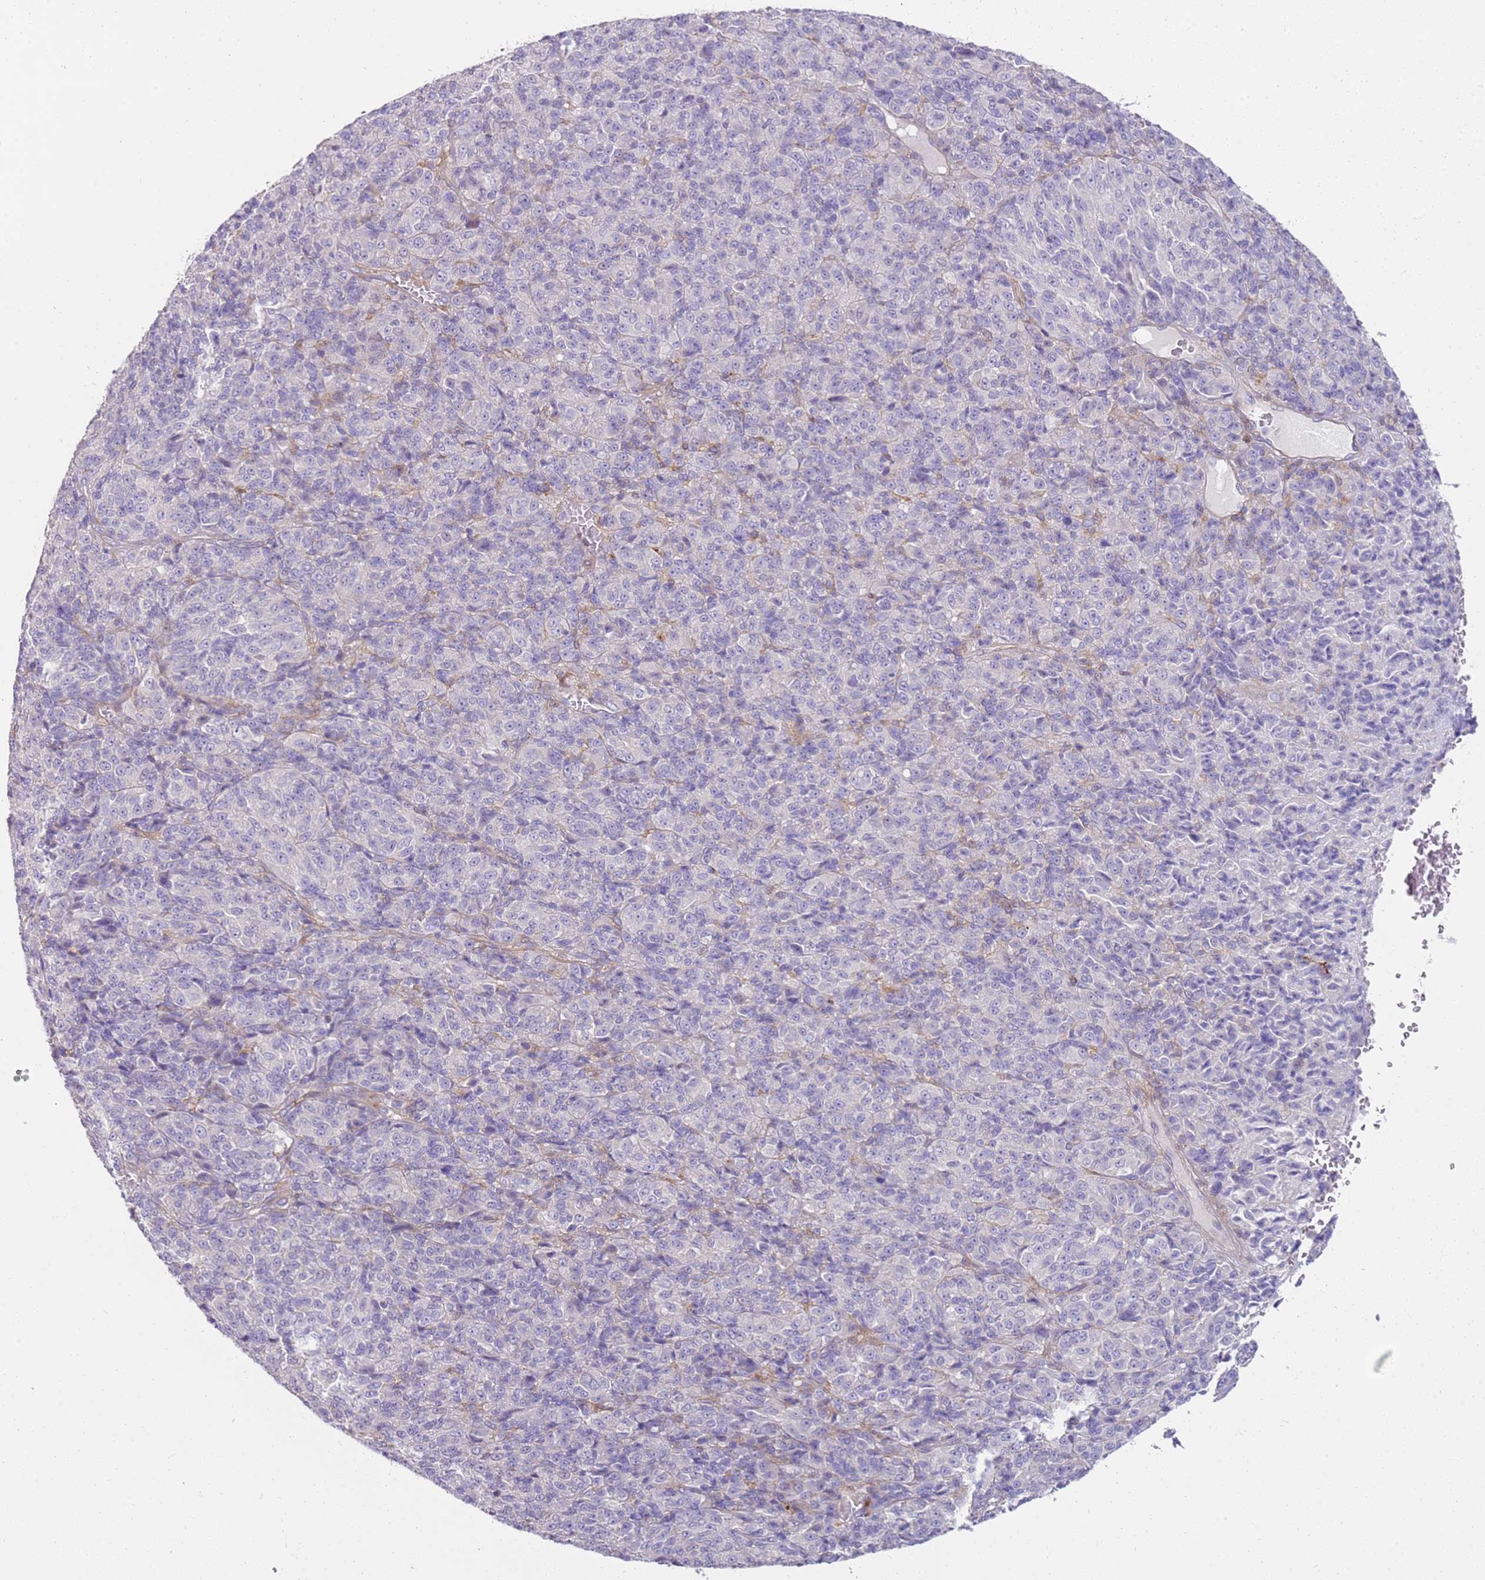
{"staining": {"intensity": "negative", "quantity": "none", "location": "none"}, "tissue": "melanoma", "cell_type": "Tumor cells", "image_type": "cancer", "snomed": [{"axis": "morphology", "description": "Malignant melanoma, Metastatic site"}, {"axis": "topography", "description": "Brain"}], "caption": "DAB immunohistochemical staining of human melanoma shows no significant staining in tumor cells.", "gene": "FPR1", "patient": {"sex": "female", "age": 56}}